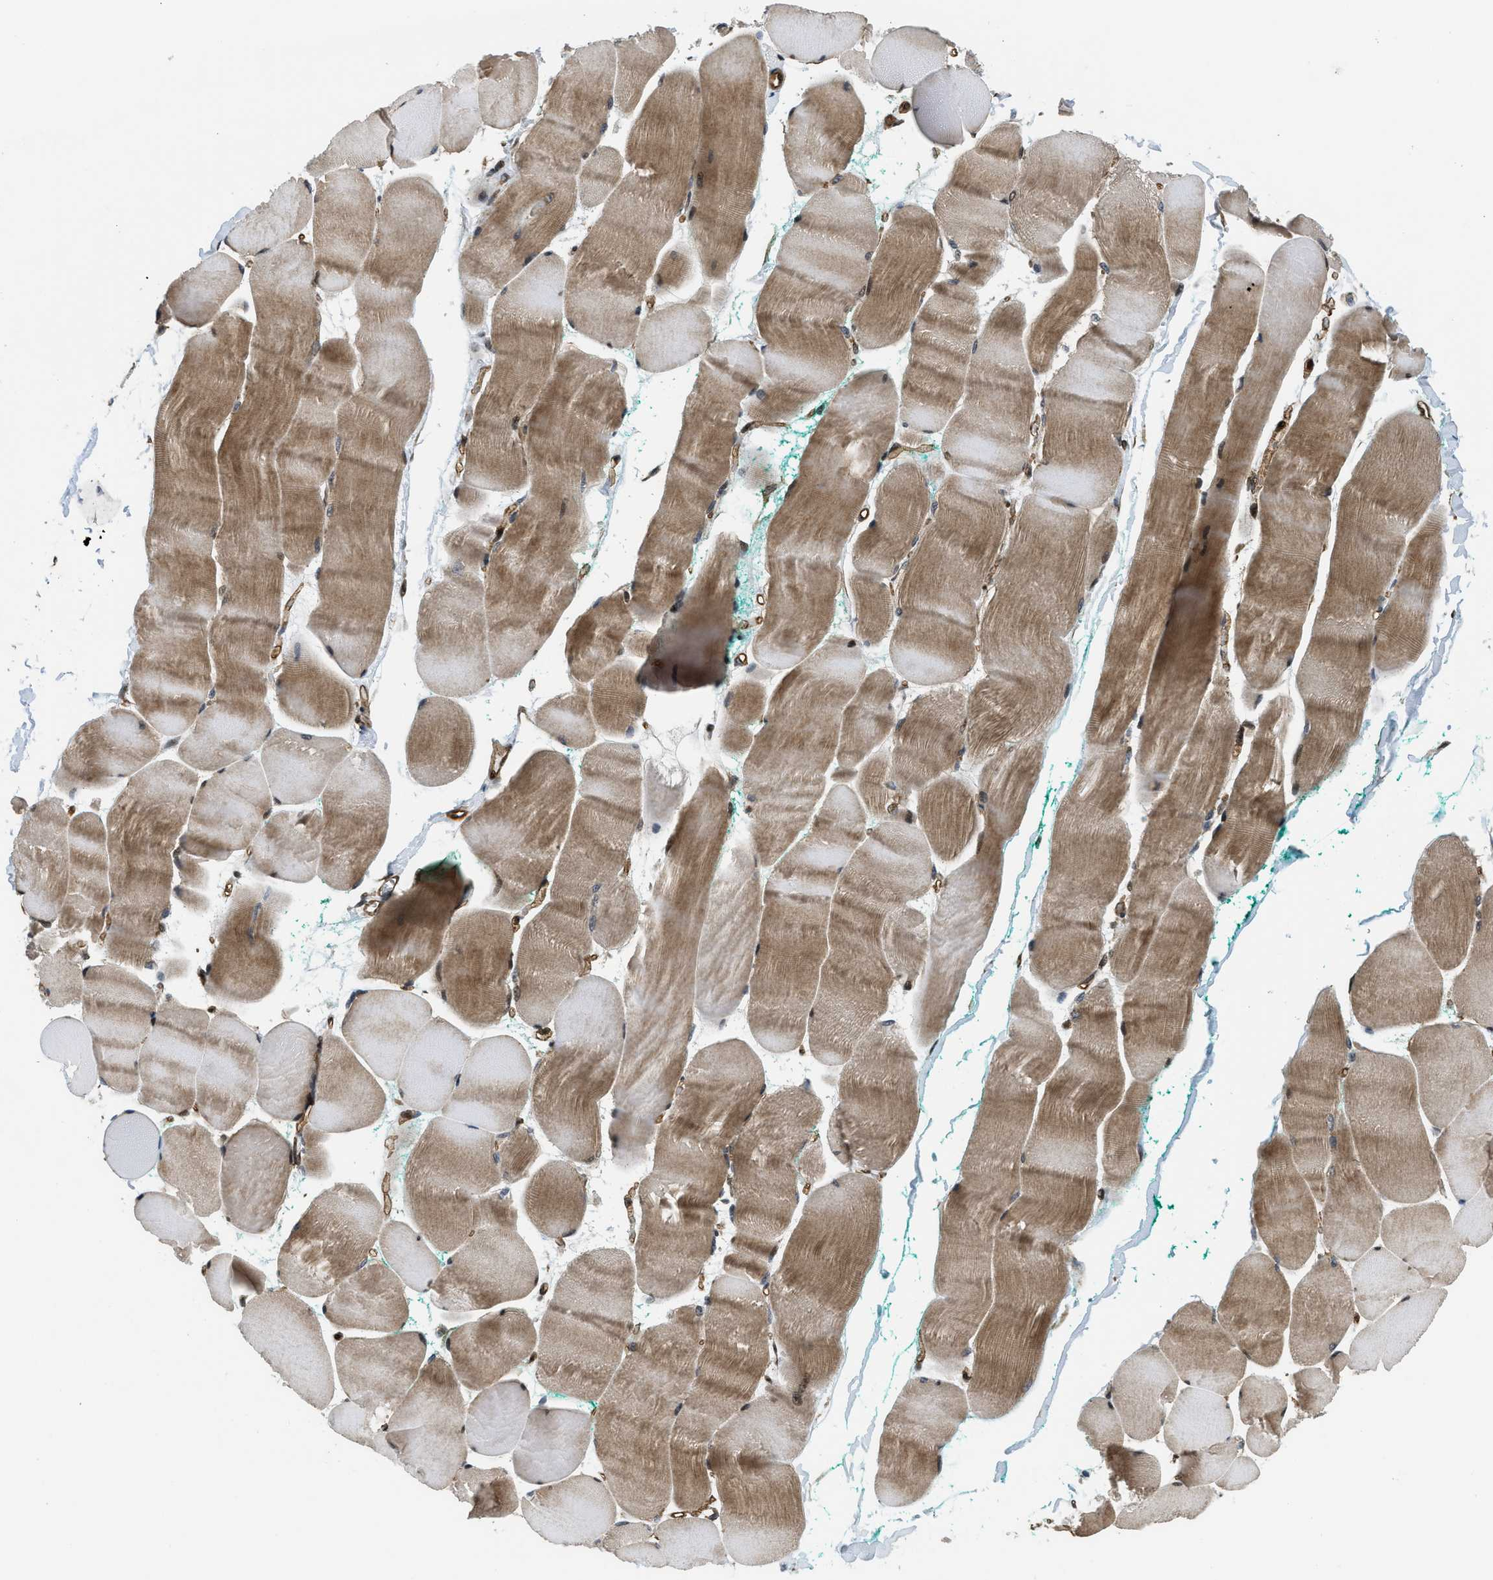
{"staining": {"intensity": "moderate", "quantity": ">75%", "location": "cytoplasmic/membranous"}, "tissue": "skeletal muscle", "cell_type": "Myocytes", "image_type": "normal", "snomed": [{"axis": "morphology", "description": "Normal tissue, NOS"}, {"axis": "morphology", "description": "Squamous cell carcinoma, NOS"}, {"axis": "topography", "description": "Skeletal muscle"}], "caption": "A high-resolution photomicrograph shows immunohistochemistry (IHC) staining of benign skeletal muscle, which demonstrates moderate cytoplasmic/membranous staining in about >75% of myocytes. Using DAB (brown) and hematoxylin (blue) stains, captured at high magnification using brightfield microscopy.", "gene": "LTA4H", "patient": {"sex": "male", "age": 51}}